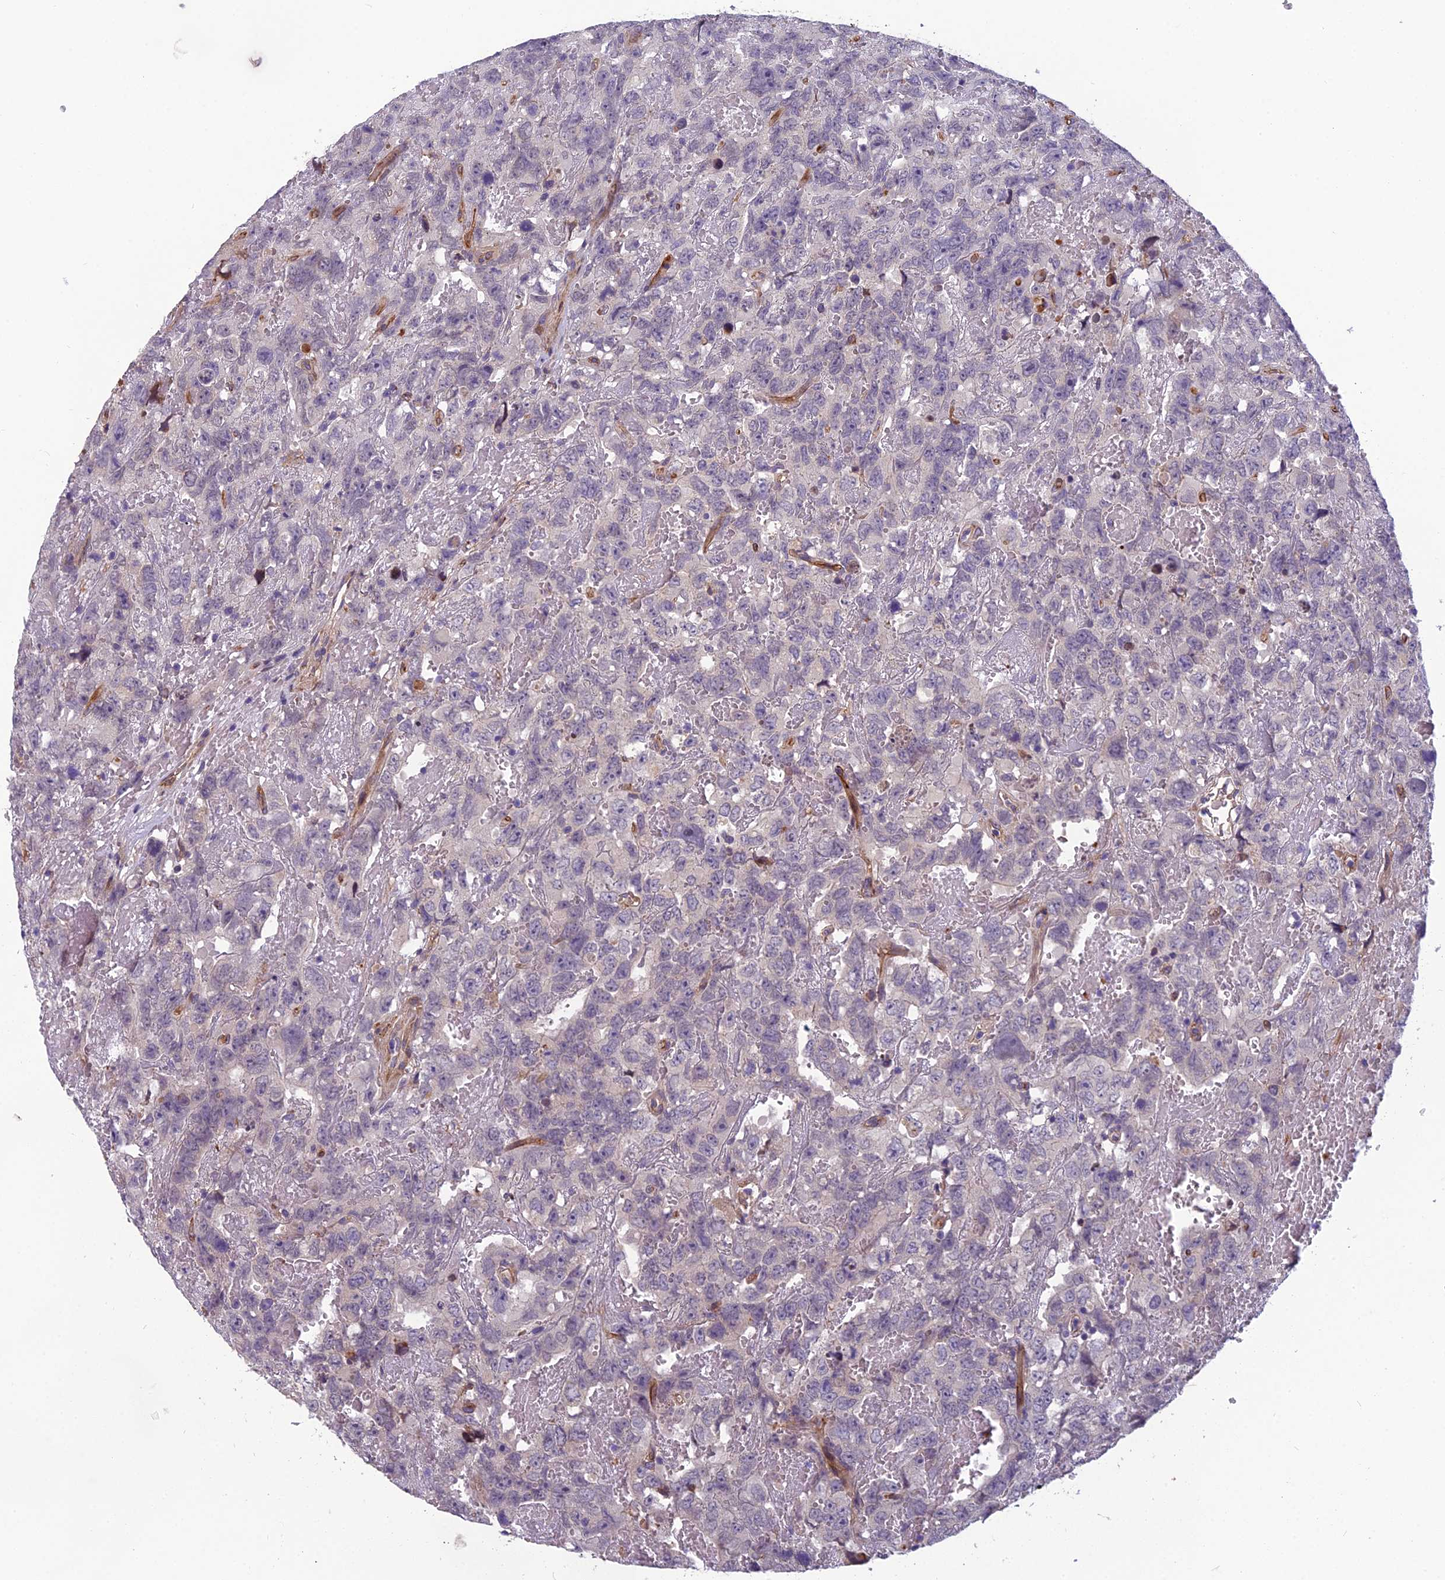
{"staining": {"intensity": "negative", "quantity": "none", "location": "none"}, "tissue": "testis cancer", "cell_type": "Tumor cells", "image_type": "cancer", "snomed": [{"axis": "morphology", "description": "Carcinoma, Embryonal, NOS"}, {"axis": "topography", "description": "Testis"}], "caption": "Tumor cells show no significant protein positivity in testis cancer.", "gene": "TSPAN15", "patient": {"sex": "male", "age": 45}}